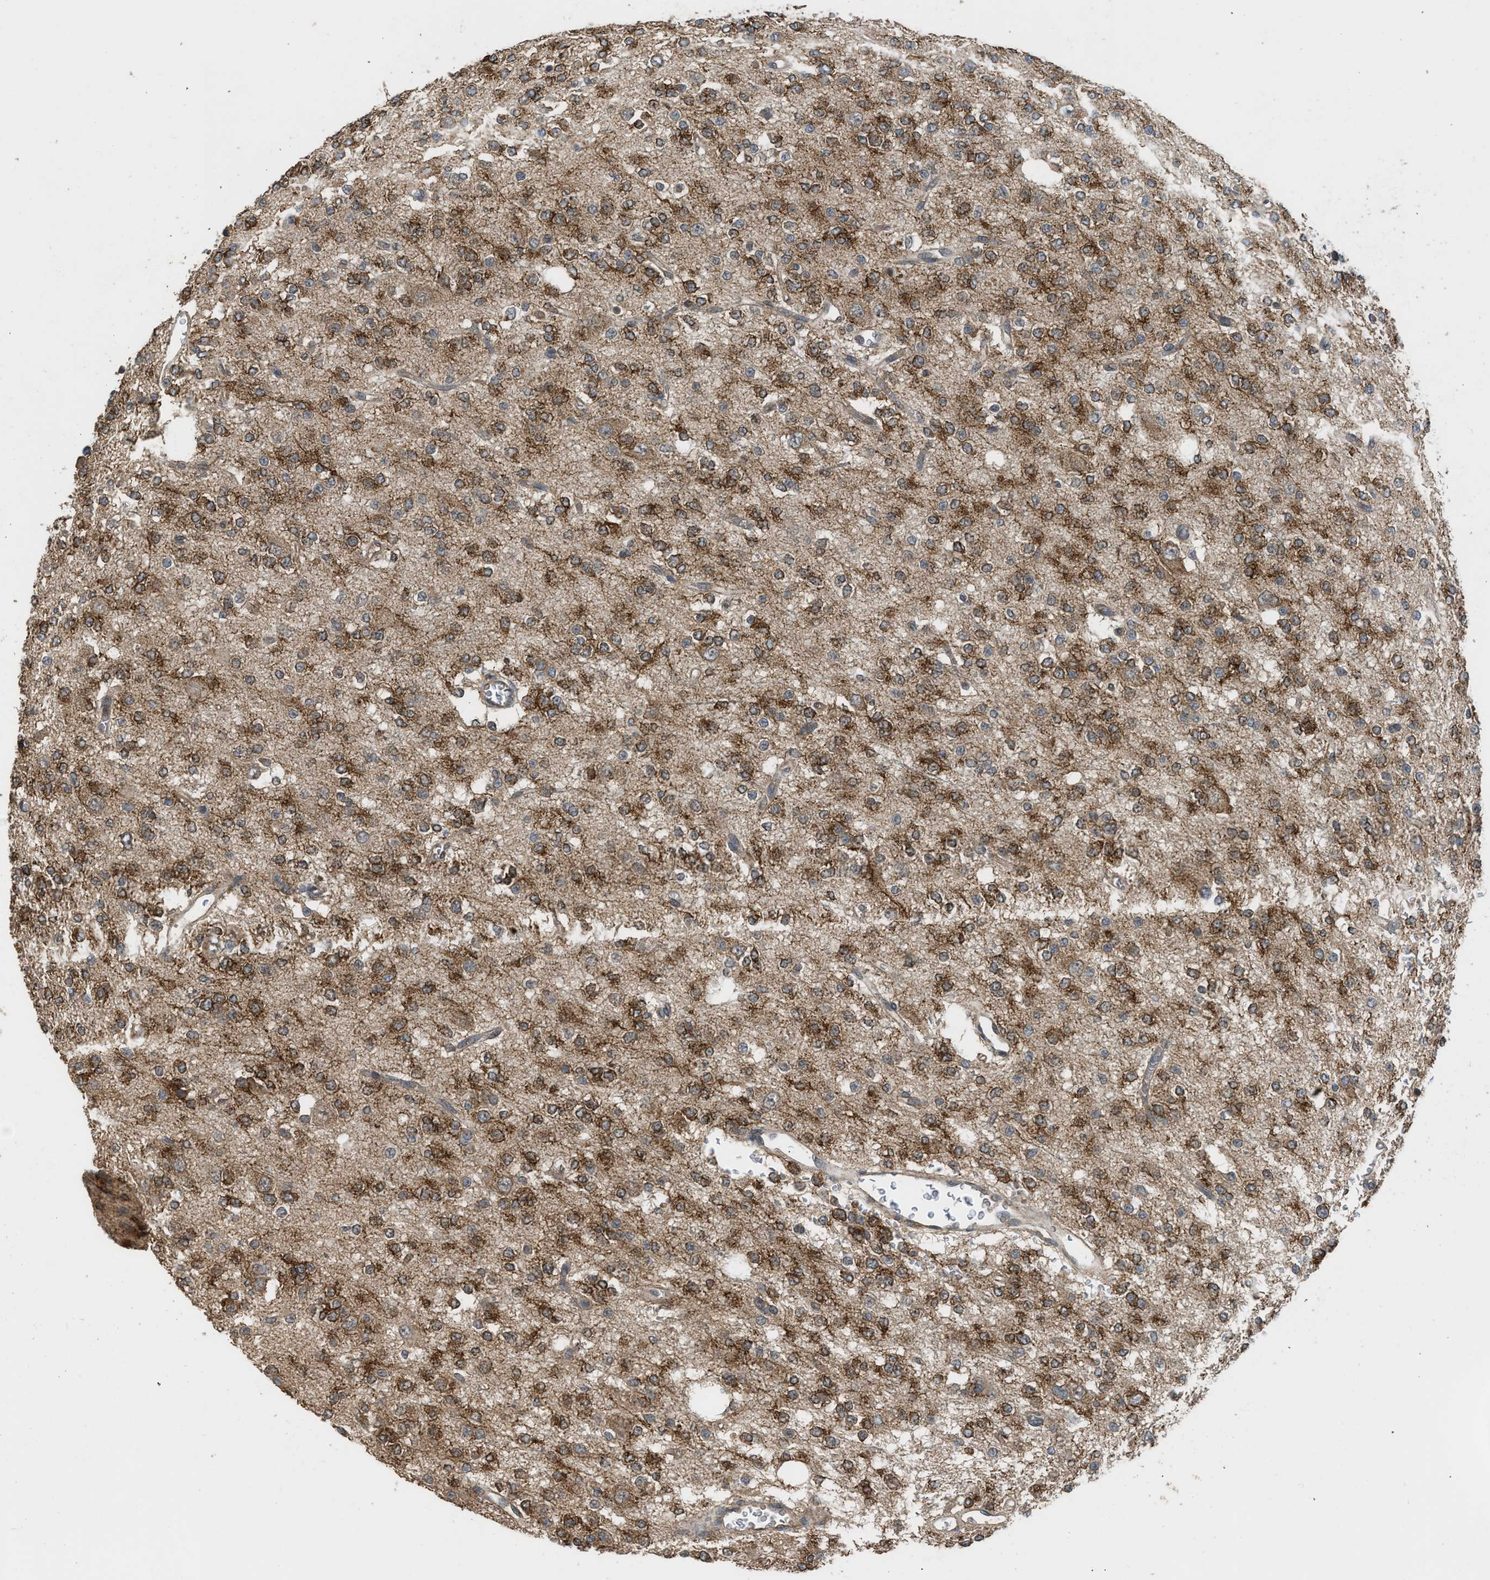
{"staining": {"intensity": "moderate", "quantity": ">75%", "location": "cytoplasmic/membranous"}, "tissue": "glioma", "cell_type": "Tumor cells", "image_type": "cancer", "snomed": [{"axis": "morphology", "description": "Glioma, malignant, Low grade"}, {"axis": "topography", "description": "Brain"}], "caption": "This histopathology image reveals glioma stained with immunohistochemistry to label a protein in brown. The cytoplasmic/membranous of tumor cells show moderate positivity for the protein. Nuclei are counter-stained blue.", "gene": "HIP1R", "patient": {"sex": "male", "age": 38}}